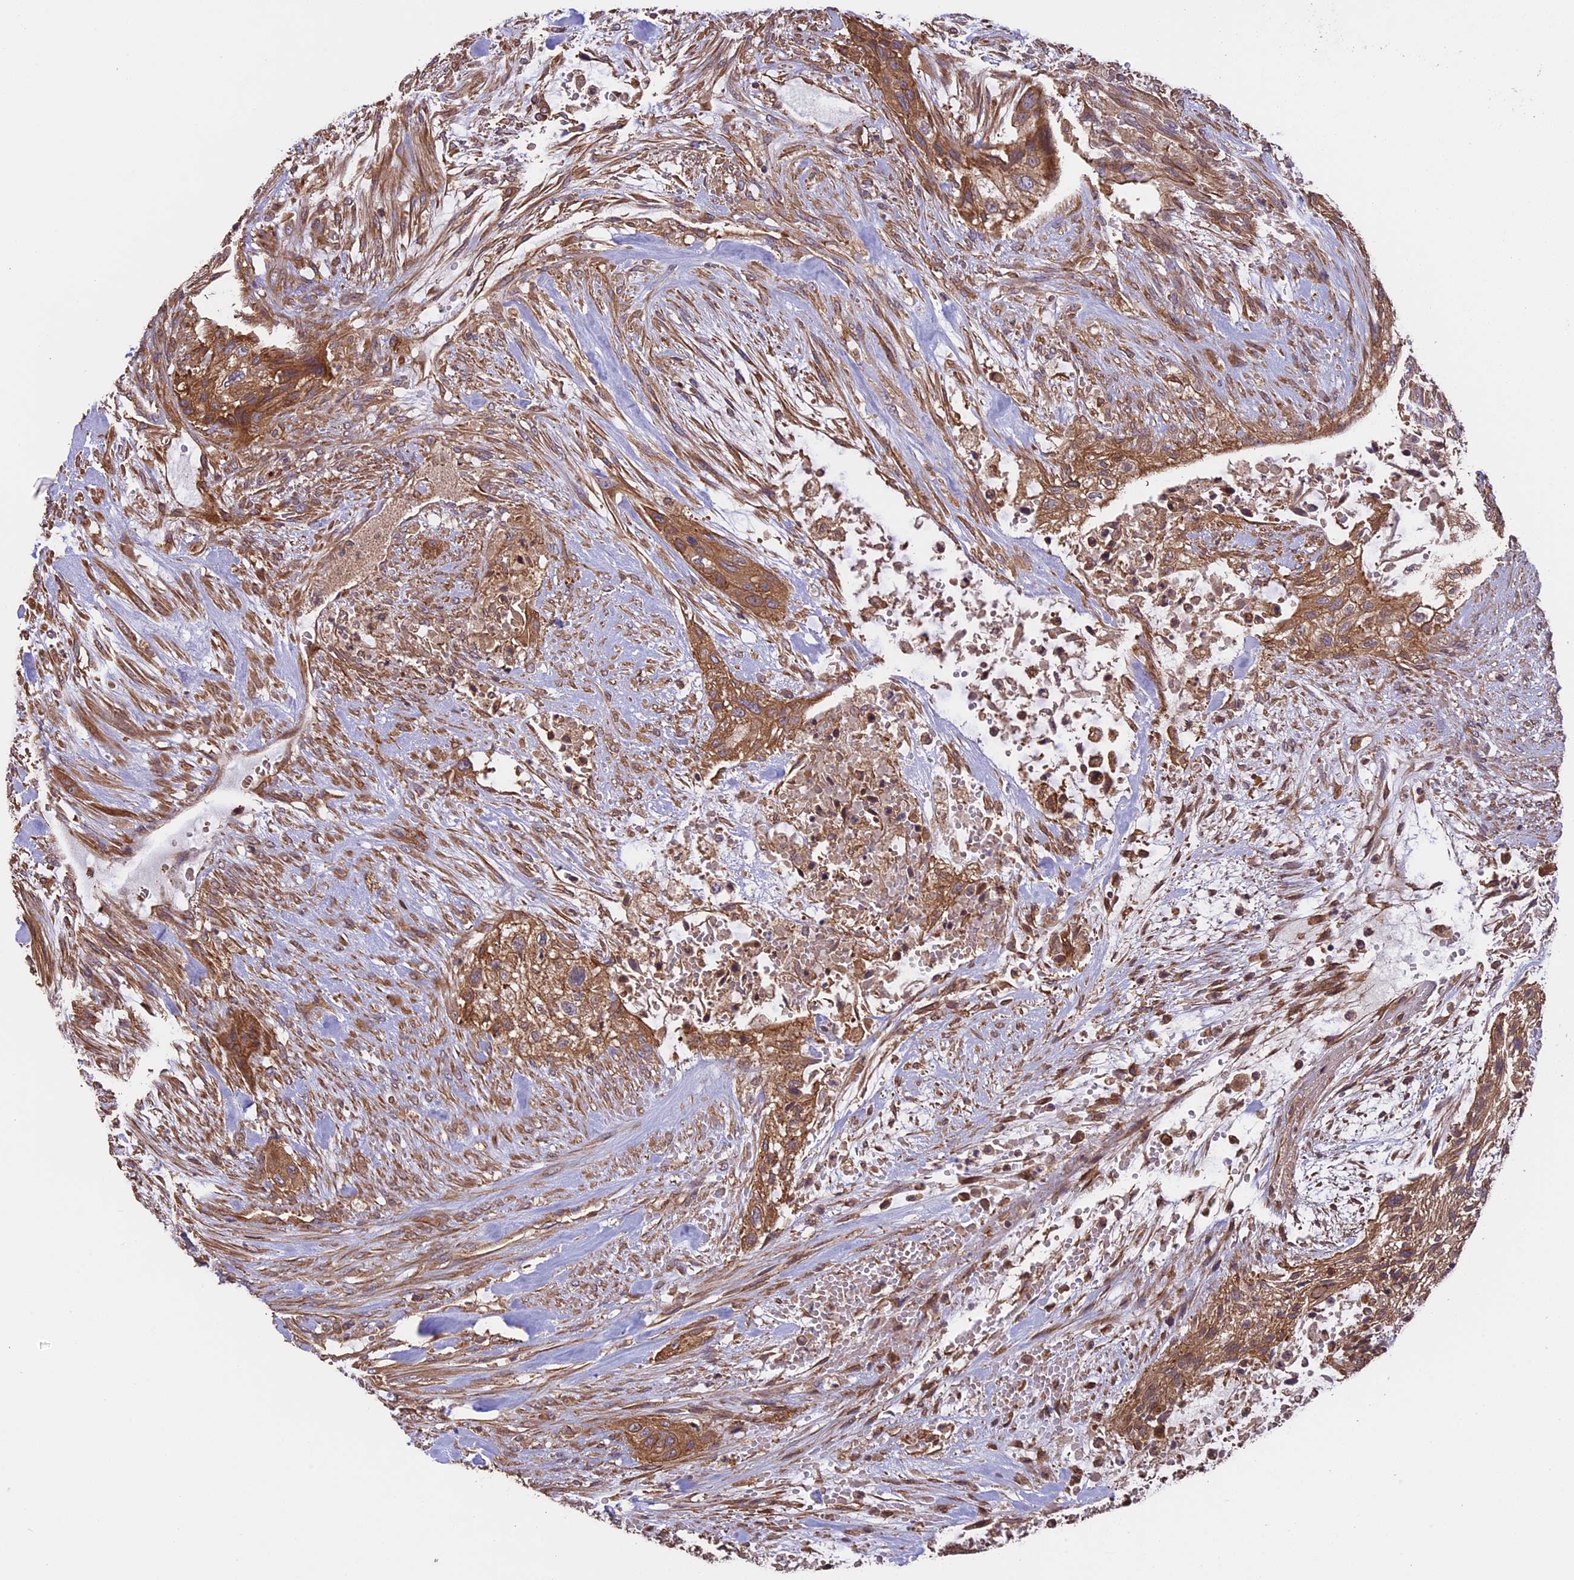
{"staining": {"intensity": "moderate", "quantity": ">75%", "location": "cytoplasmic/membranous"}, "tissue": "urothelial cancer", "cell_type": "Tumor cells", "image_type": "cancer", "snomed": [{"axis": "morphology", "description": "Urothelial carcinoma, High grade"}, {"axis": "topography", "description": "Urinary bladder"}], "caption": "Tumor cells exhibit medium levels of moderate cytoplasmic/membranous expression in approximately >75% of cells in urothelial carcinoma (high-grade).", "gene": "GAS8", "patient": {"sex": "male", "age": 35}}